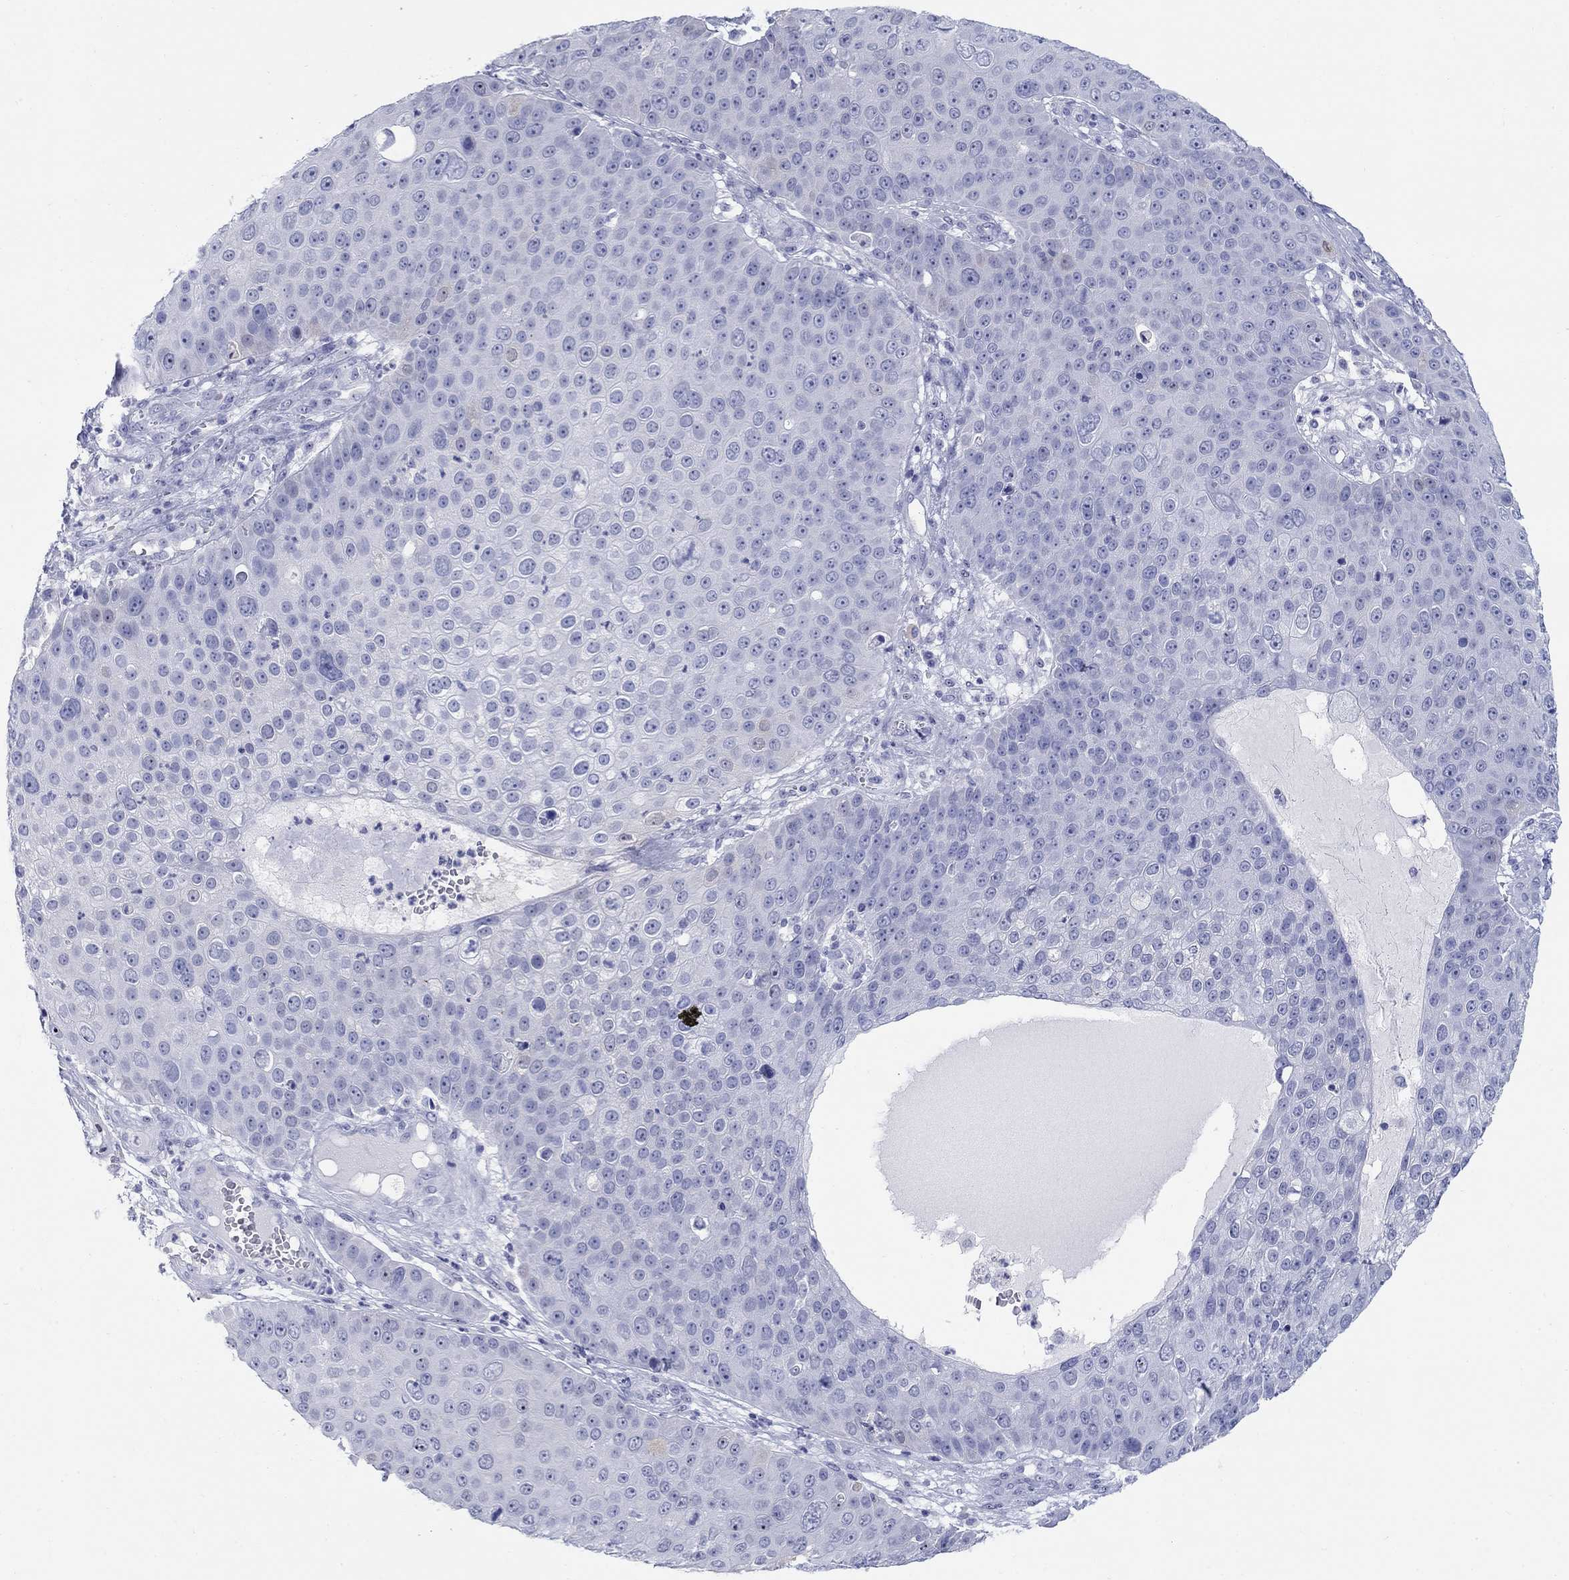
{"staining": {"intensity": "negative", "quantity": "none", "location": "none"}, "tissue": "skin cancer", "cell_type": "Tumor cells", "image_type": "cancer", "snomed": [{"axis": "morphology", "description": "Squamous cell carcinoma, NOS"}, {"axis": "topography", "description": "Skin"}], "caption": "Human skin squamous cell carcinoma stained for a protein using IHC displays no expression in tumor cells.", "gene": "AKR1C2", "patient": {"sex": "male", "age": 71}}